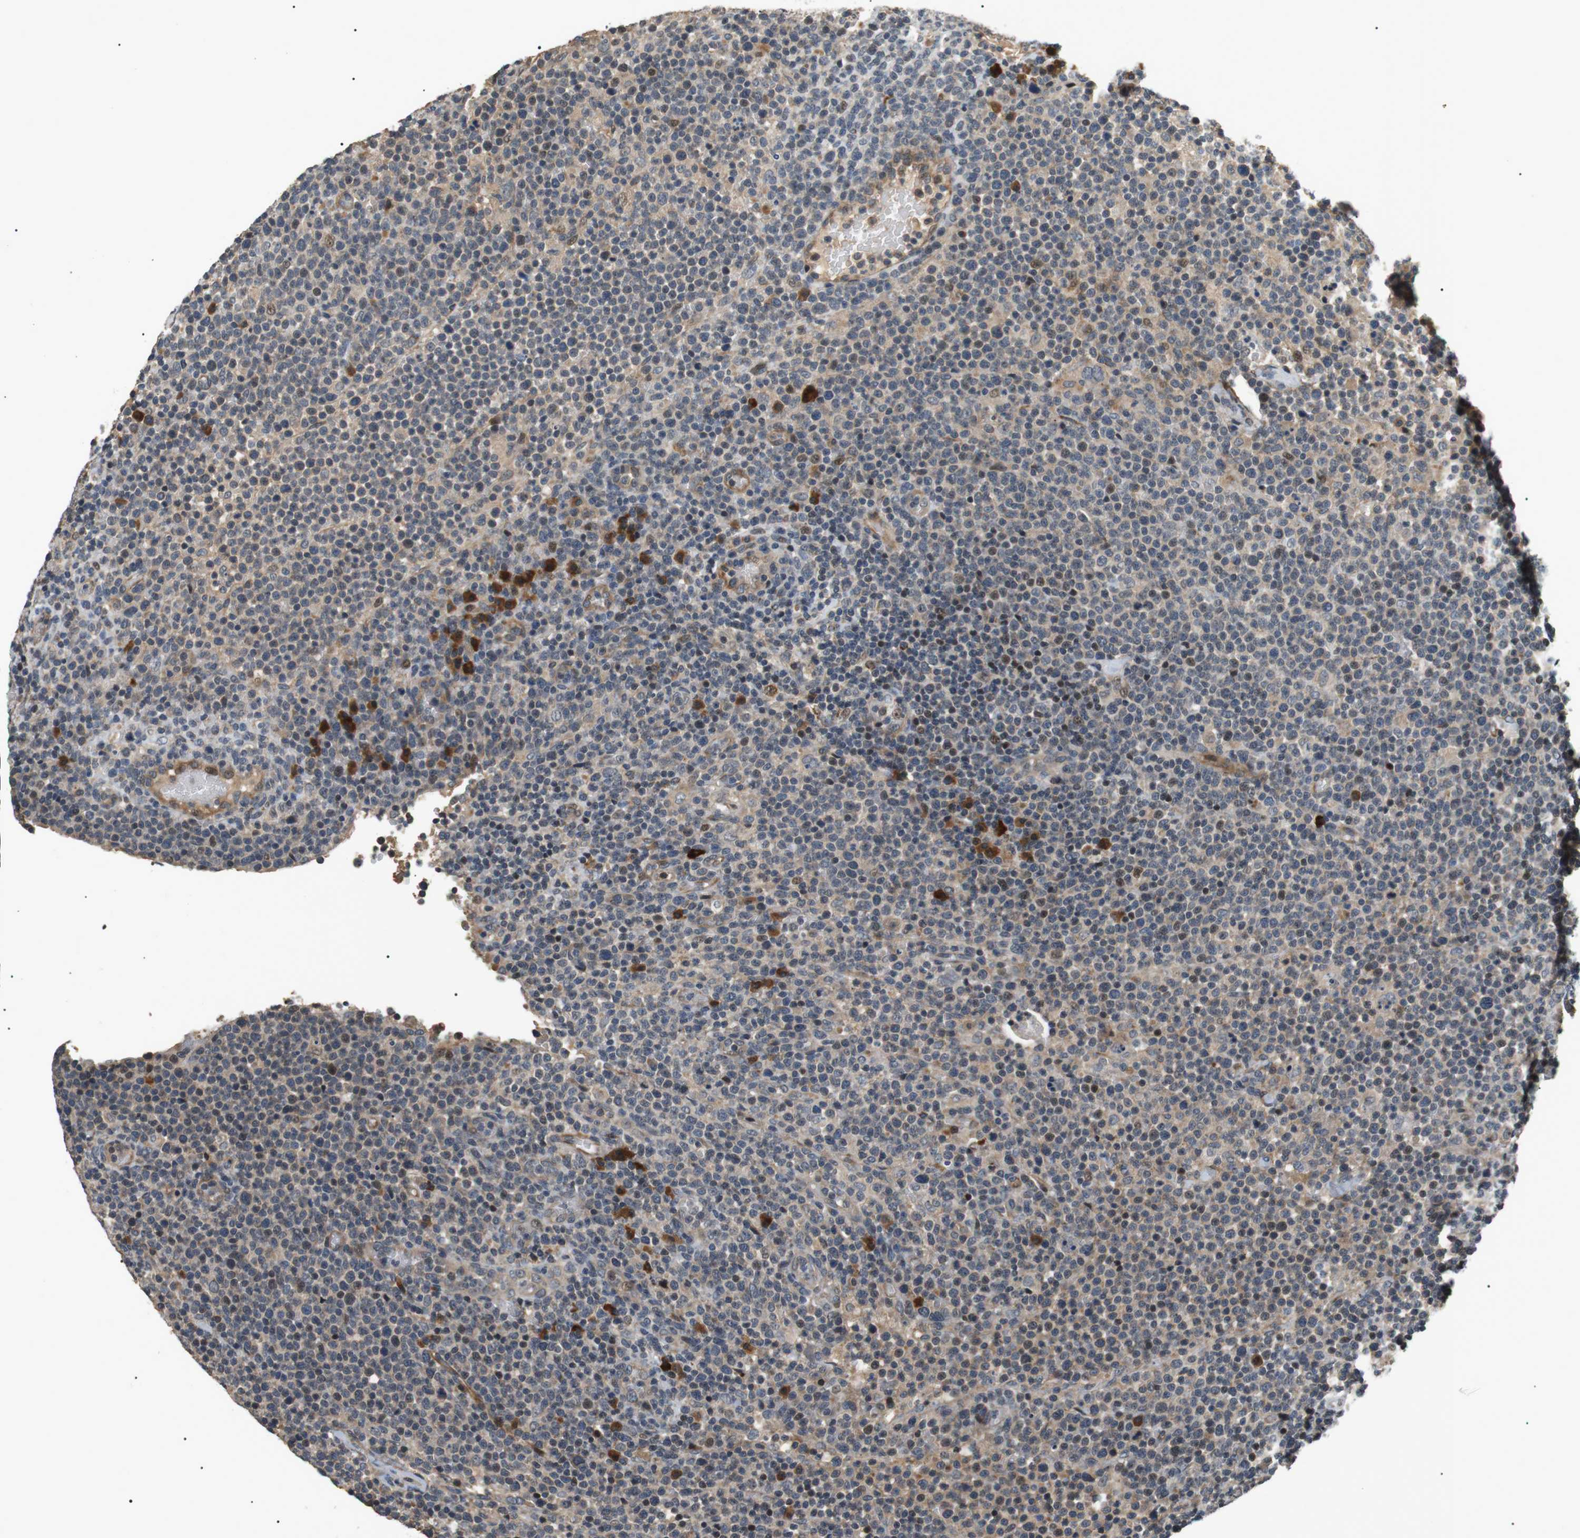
{"staining": {"intensity": "weak", "quantity": "25%-75%", "location": "cytoplasmic/membranous,nuclear"}, "tissue": "lymphoma", "cell_type": "Tumor cells", "image_type": "cancer", "snomed": [{"axis": "morphology", "description": "Malignant lymphoma, non-Hodgkin's type, High grade"}, {"axis": "topography", "description": "Lymph node"}], "caption": "High-magnification brightfield microscopy of lymphoma stained with DAB (brown) and counterstained with hematoxylin (blue). tumor cells exhibit weak cytoplasmic/membranous and nuclear staining is present in about25%-75% of cells.", "gene": "HSPA13", "patient": {"sex": "male", "age": 61}}